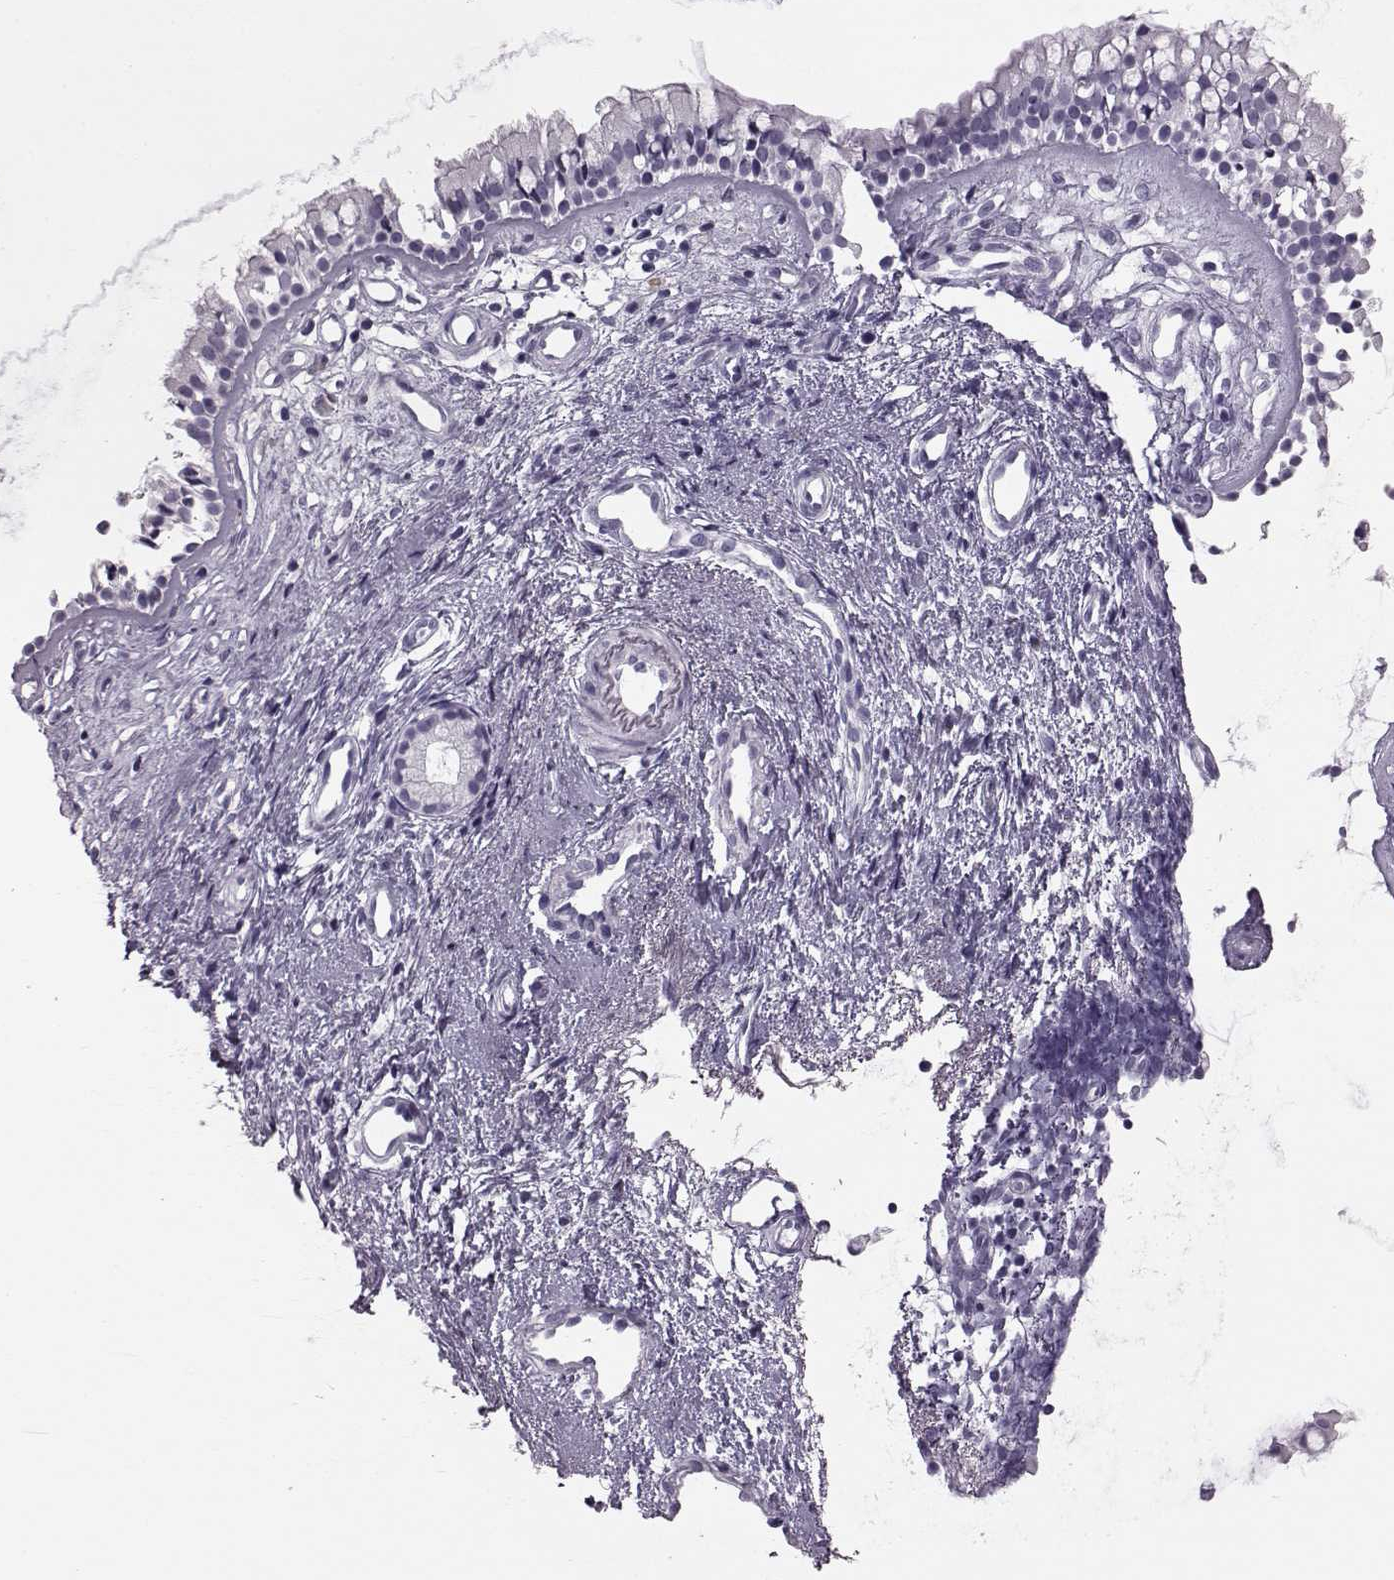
{"staining": {"intensity": "negative", "quantity": "none", "location": "none"}, "tissue": "nasopharynx", "cell_type": "Respiratory epithelial cells", "image_type": "normal", "snomed": [{"axis": "morphology", "description": "Normal tissue, NOS"}, {"axis": "topography", "description": "Nasopharynx"}], "caption": "An image of nasopharynx stained for a protein reveals no brown staining in respiratory epithelial cells.", "gene": "JSRP1", "patient": {"sex": "female", "age": 52}}